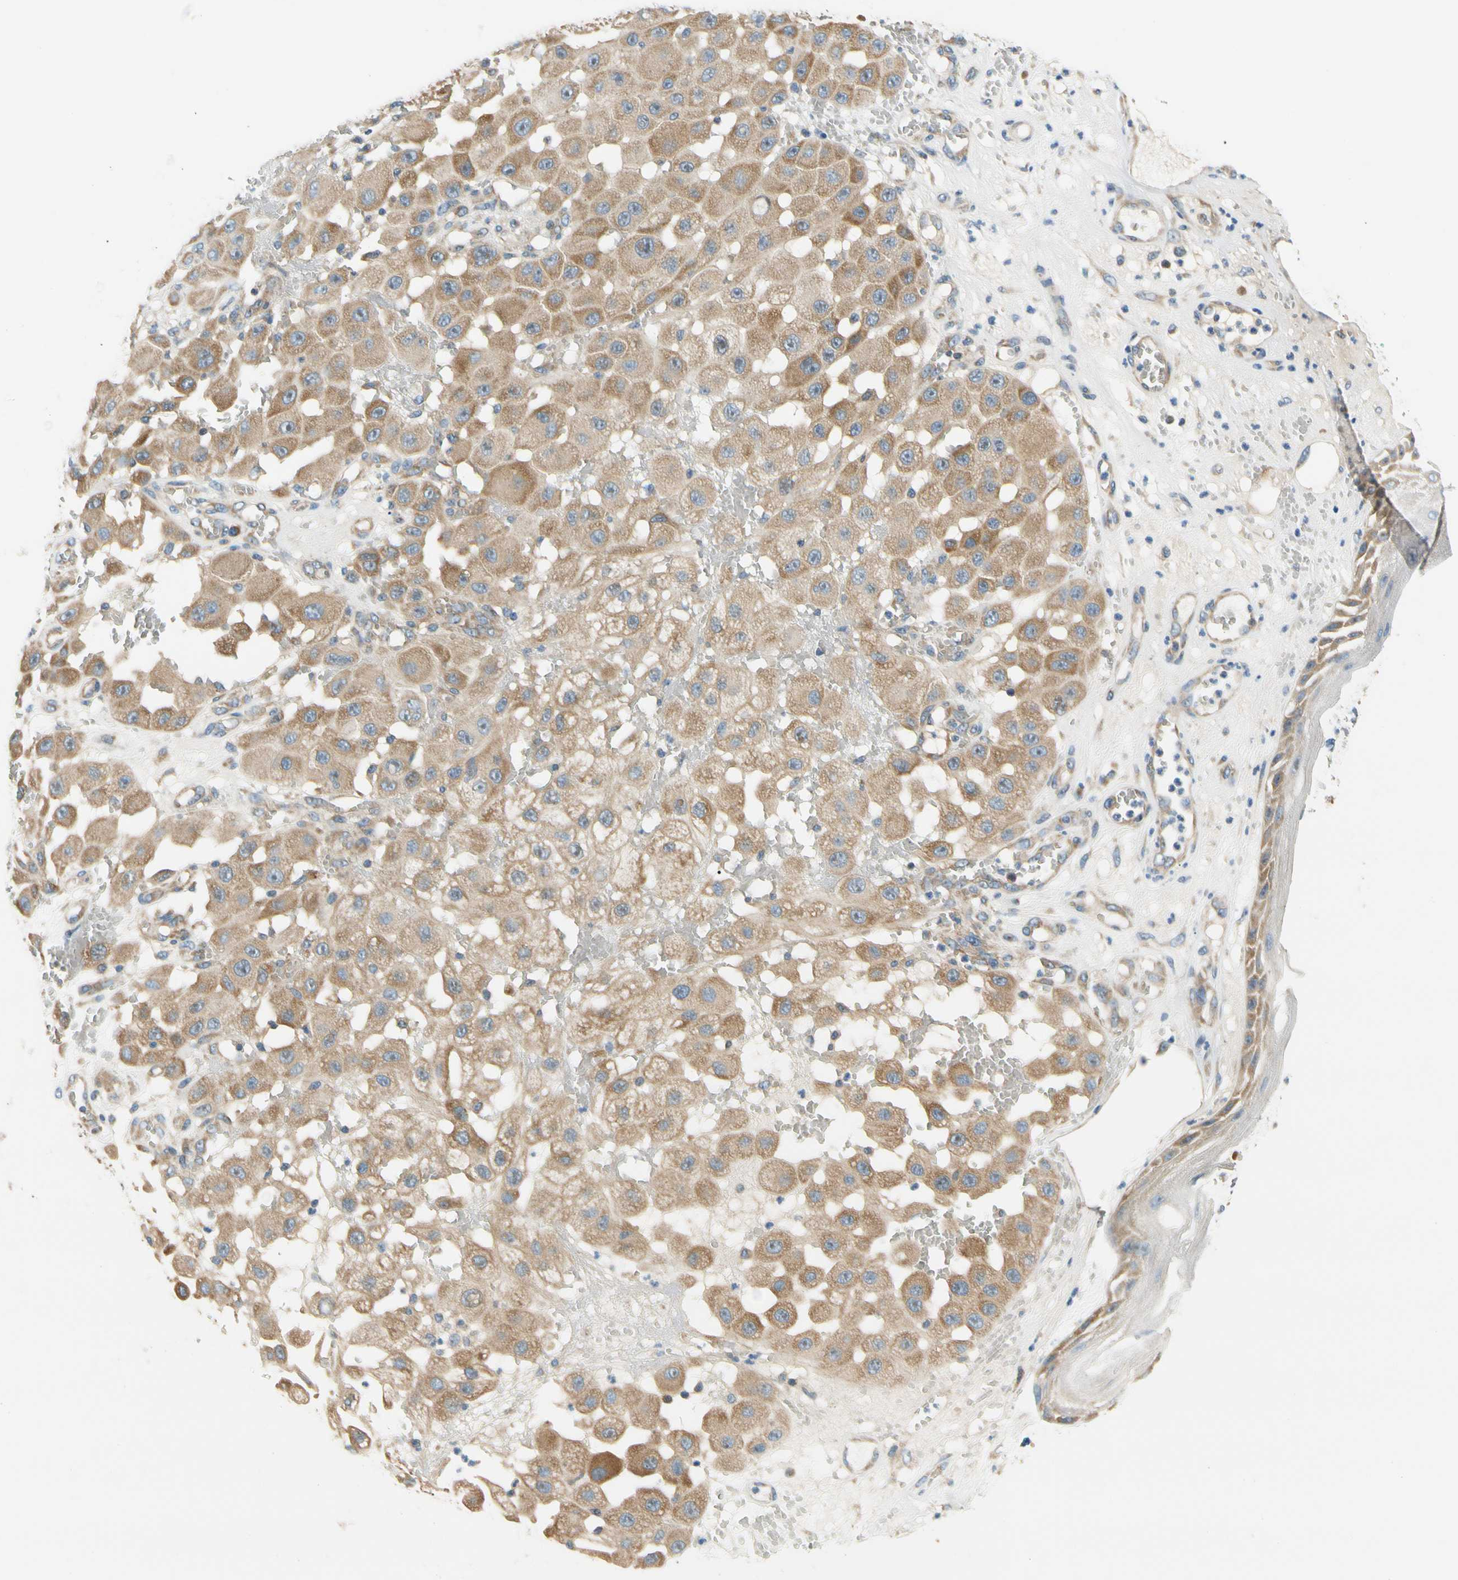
{"staining": {"intensity": "moderate", "quantity": ">75%", "location": "cytoplasmic/membranous"}, "tissue": "melanoma", "cell_type": "Tumor cells", "image_type": "cancer", "snomed": [{"axis": "morphology", "description": "Malignant melanoma, NOS"}, {"axis": "topography", "description": "Skin"}], "caption": "Tumor cells show moderate cytoplasmic/membranous positivity in approximately >75% of cells in malignant melanoma.", "gene": "LRRC47", "patient": {"sex": "female", "age": 81}}